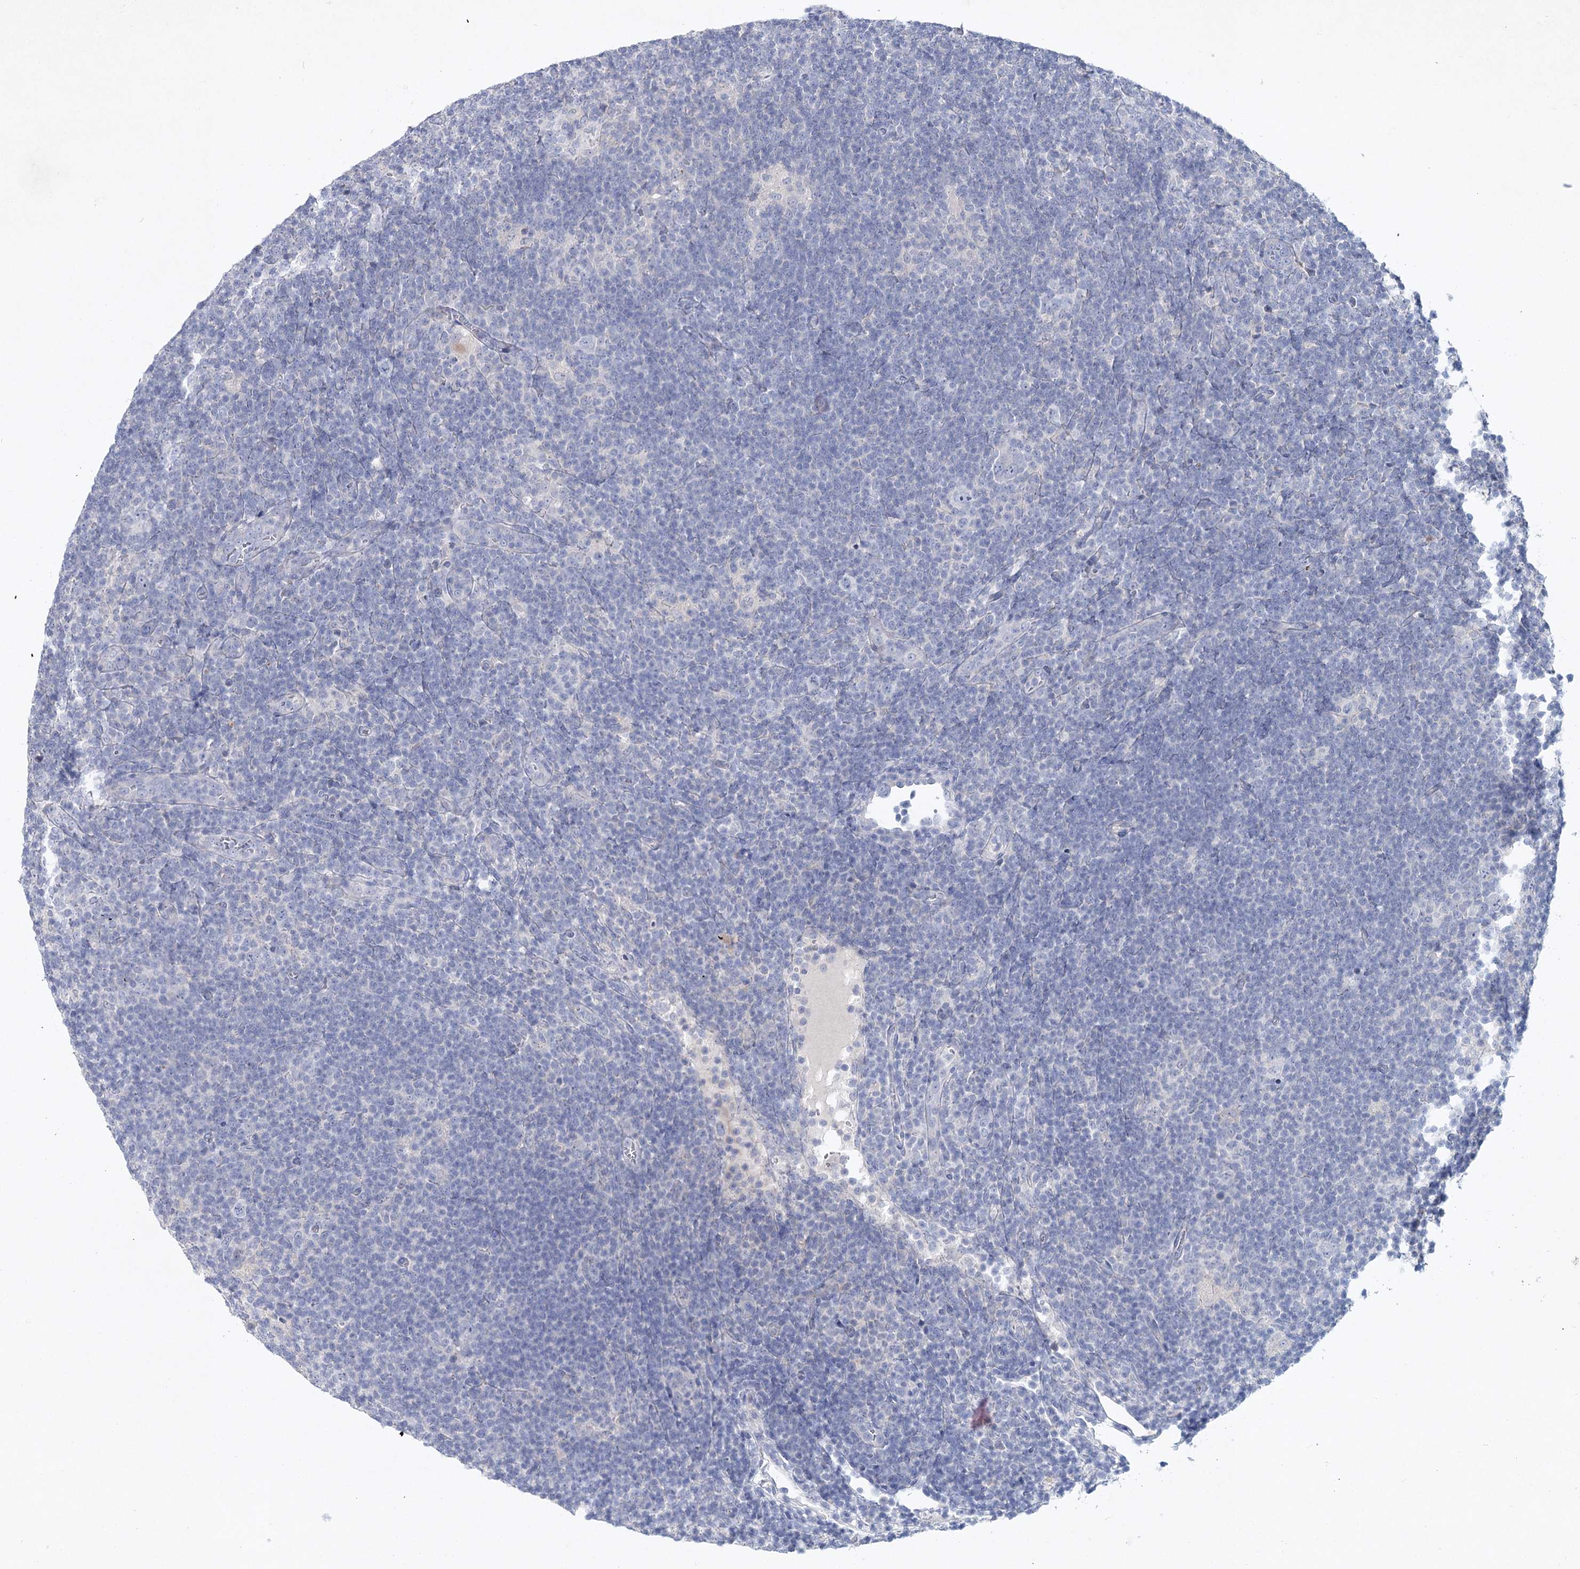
{"staining": {"intensity": "negative", "quantity": "none", "location": "none"}, "tissue": "lymphoma", "cell_type": "Tumor cells", "image_type": "cancer", "snomed": [{"axis": "morphology", "description": "Hodgkin's disease, NOS"}, {"axis": "topography", "description": "Lymph node"}], "caption": "The immunohistochemistry (IHC) photomicrograph has no significant expression in tumor cells of Hodgkin's disease tissue.", "gene": "MAP3K13", "patient": {"sex": "female", "age": 57}}